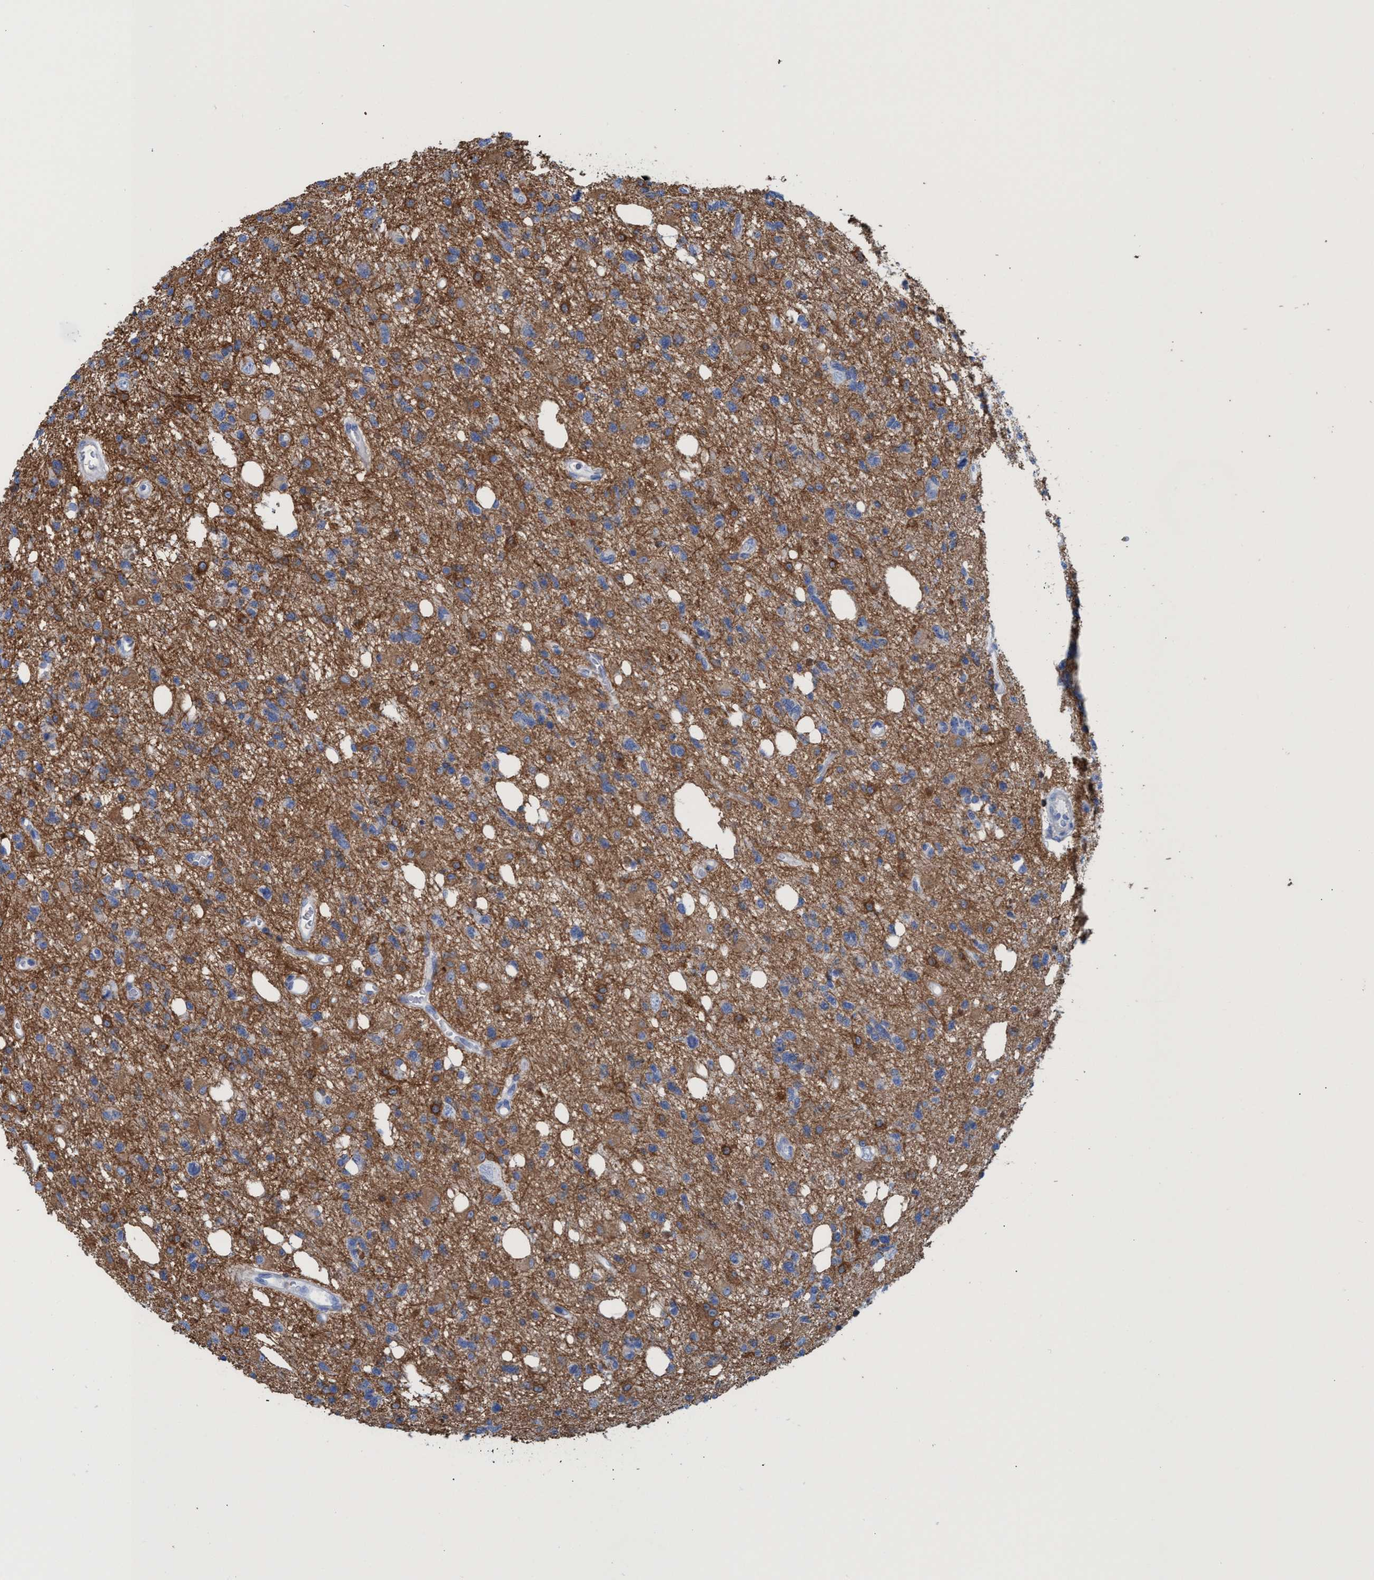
{"staining": {"intensity": "moderate", "quantity": ">75%", "location": "cytoplasmic/membranous"}, "tissue": "glioma", "cell_type": "Tumor cells", "image_type": "cancer", "snomed": [{"axis": "morphology", "description": "Glioma, malignant, High grade"}, {"axis": "topography", "description": "Brain"}], "caption": "Glioma tissue displays moderate cytoplasmic/membranous staining in about >75% of tumor cells (DAB IHC, brown staining for protein, blue staining for nuclei).", "gene": "EZR", "patient": {"sex": "female", "age": 62}}